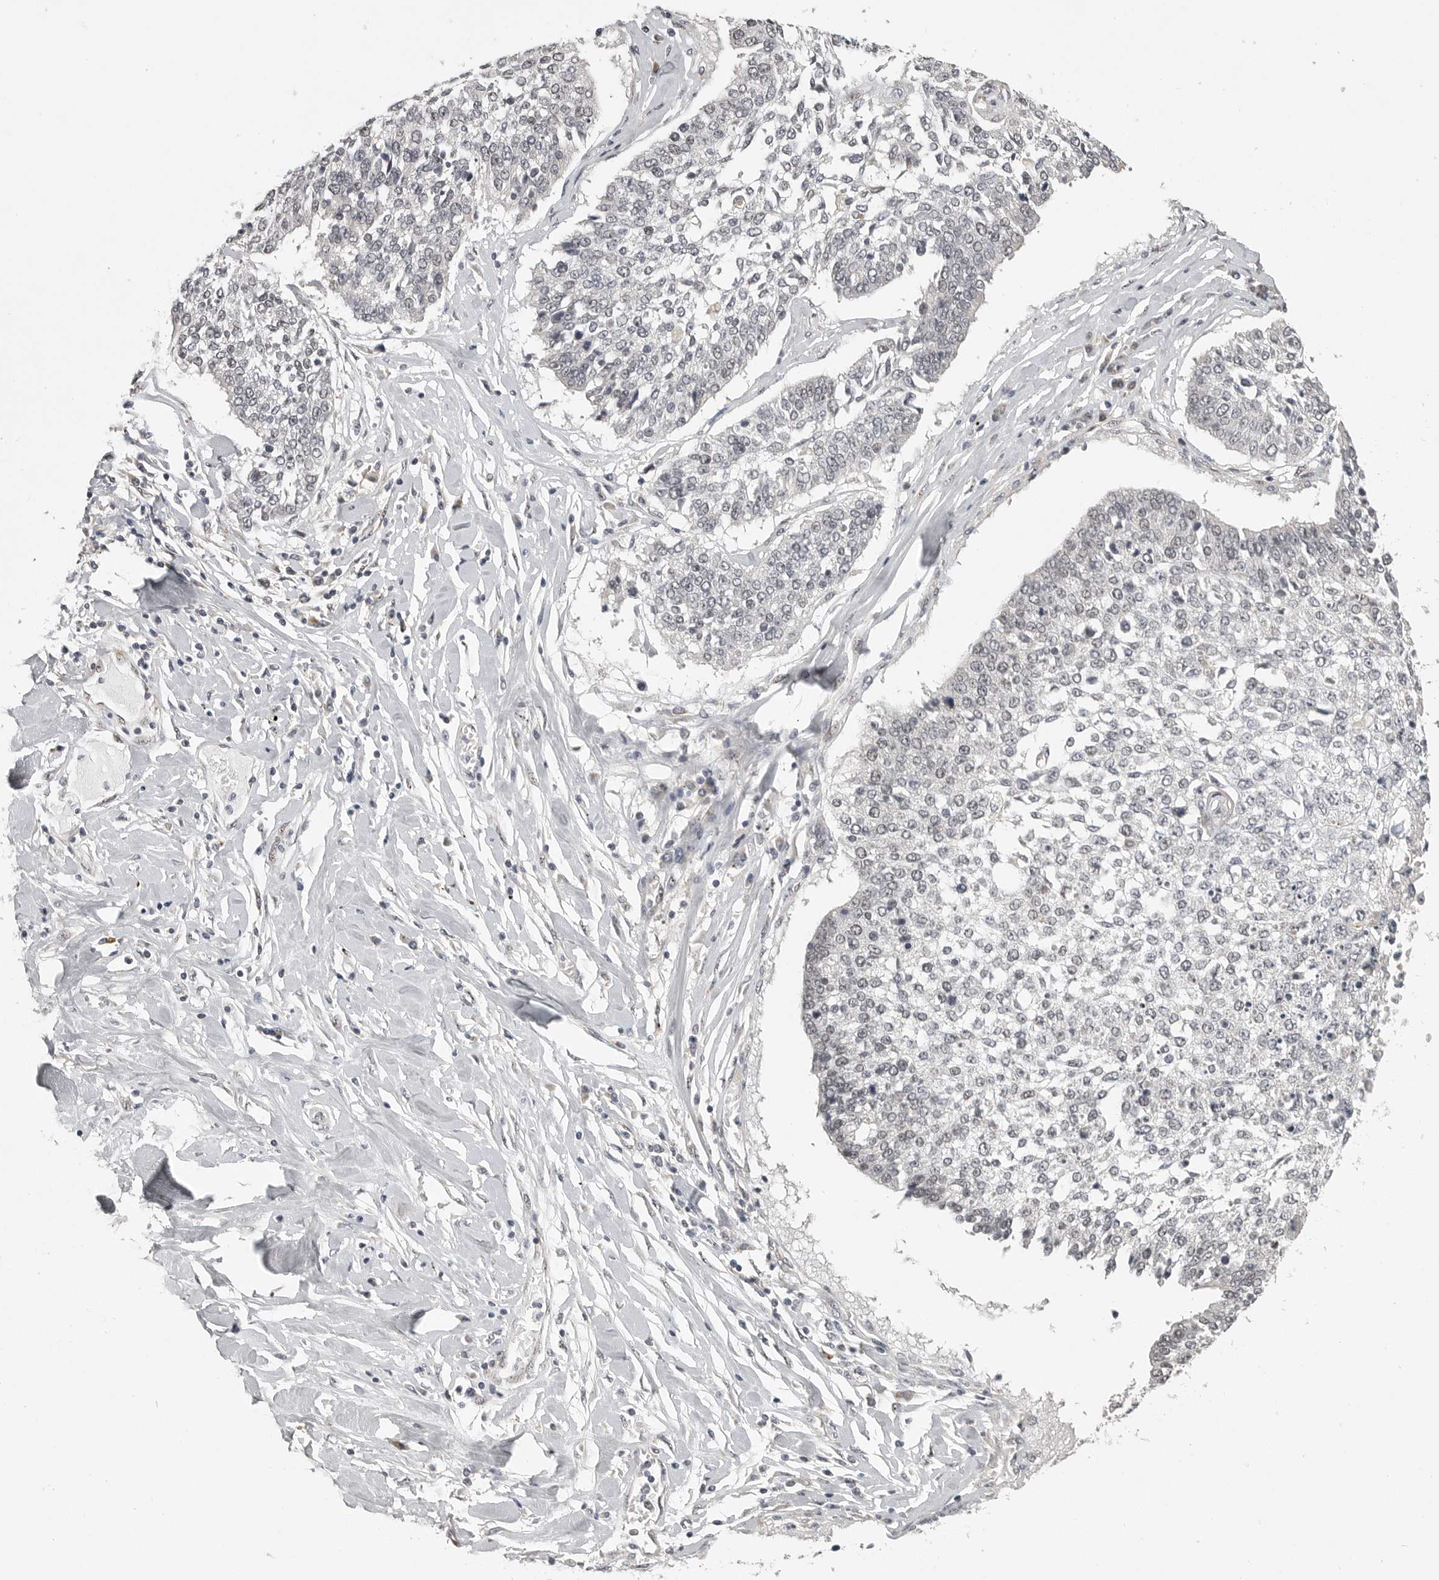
{"staining": {"intensity": "negative", "quantity": "none", "location": "none"}, "tissue": "lung cancer", "cell_type": "Tumor cells", "image_type": "cancer", "snomed": [{"axis": "morphology", "description": "Normal tissue, NOS"}, {"axis": "morphology", "description": "Squamous cell carcinoma, NOS"}, {"axis": "topography", "description": "Cartilage tissue"}, {"axis": "topography", "description": "Bronchus"}, {"axis": "topography", "description": "Lung"}, {"axis": "topography", "description": "Peripheral nerve tissue"}], "caption": "DAB (3,3'-diaminobenzidine) immunohistochemical staining of human squamous cell carcinoma (lung) reveals no significant positivity in tumor cells.", "gene": "POLE2", "patient": {"sex": "female", "age": 49}}